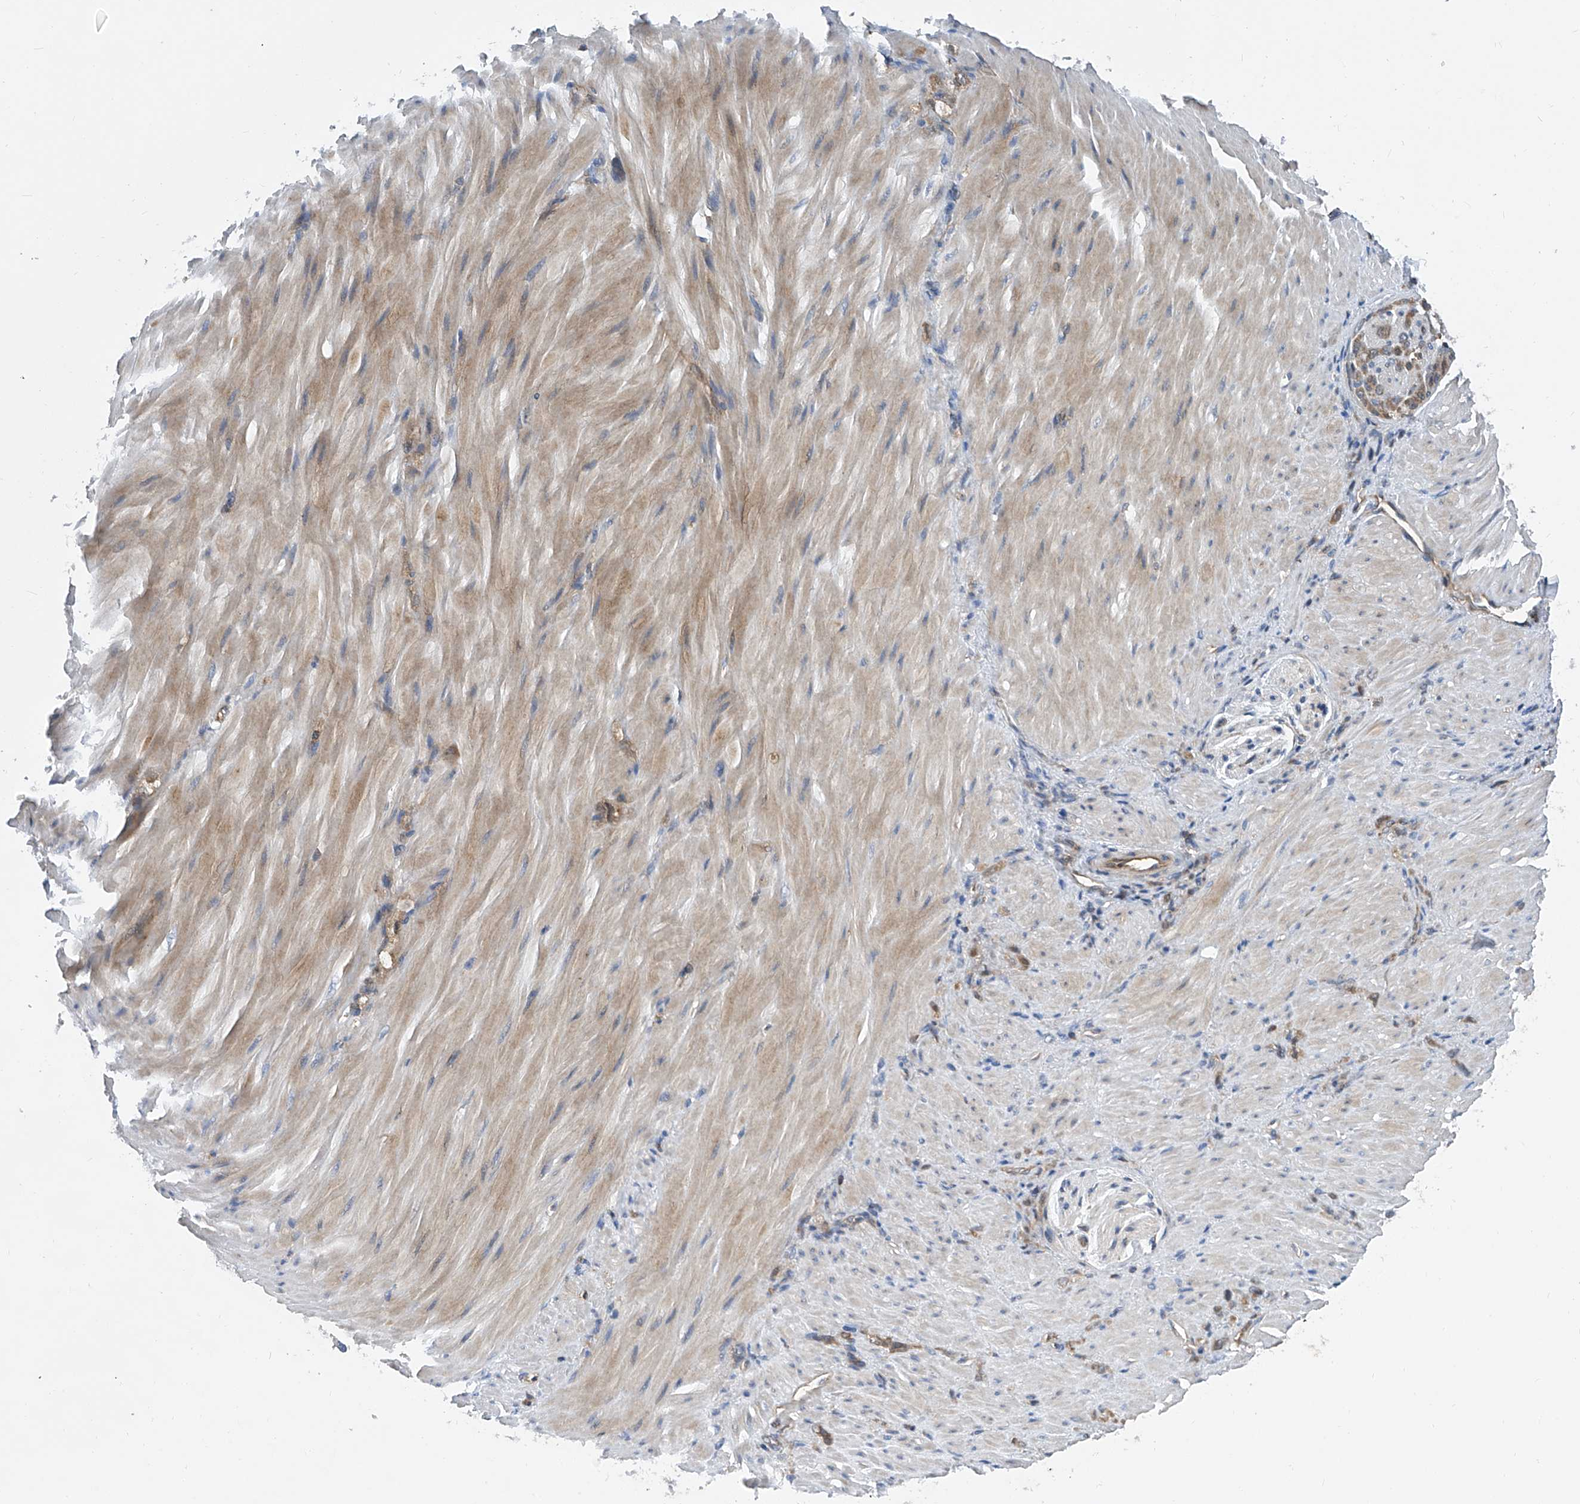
{"staining": {"intensity": "moderate", "quantity": ">75%", "location": "cytoplasmic/membranous"}, "tissue": "stomach cancer", "cell_type": "Tumor cells", "image_type": "cancer", "snomed": [{"axis": "morphology", "description": "Normal tissue, NOS"}, {"axis": "morphology", "description": "Adenocarcinoma, NOS"}, {"axis": "topography", "description": "Stomach"}], "caption": "This is a micrograph of immunohistochemistry staining of stomach cancer, which shows moderate positivity in the cytoplasmic/membranous of tumor cells.", "gene": "TRIM38", "patient": {"sex": "male", "age": 82}}